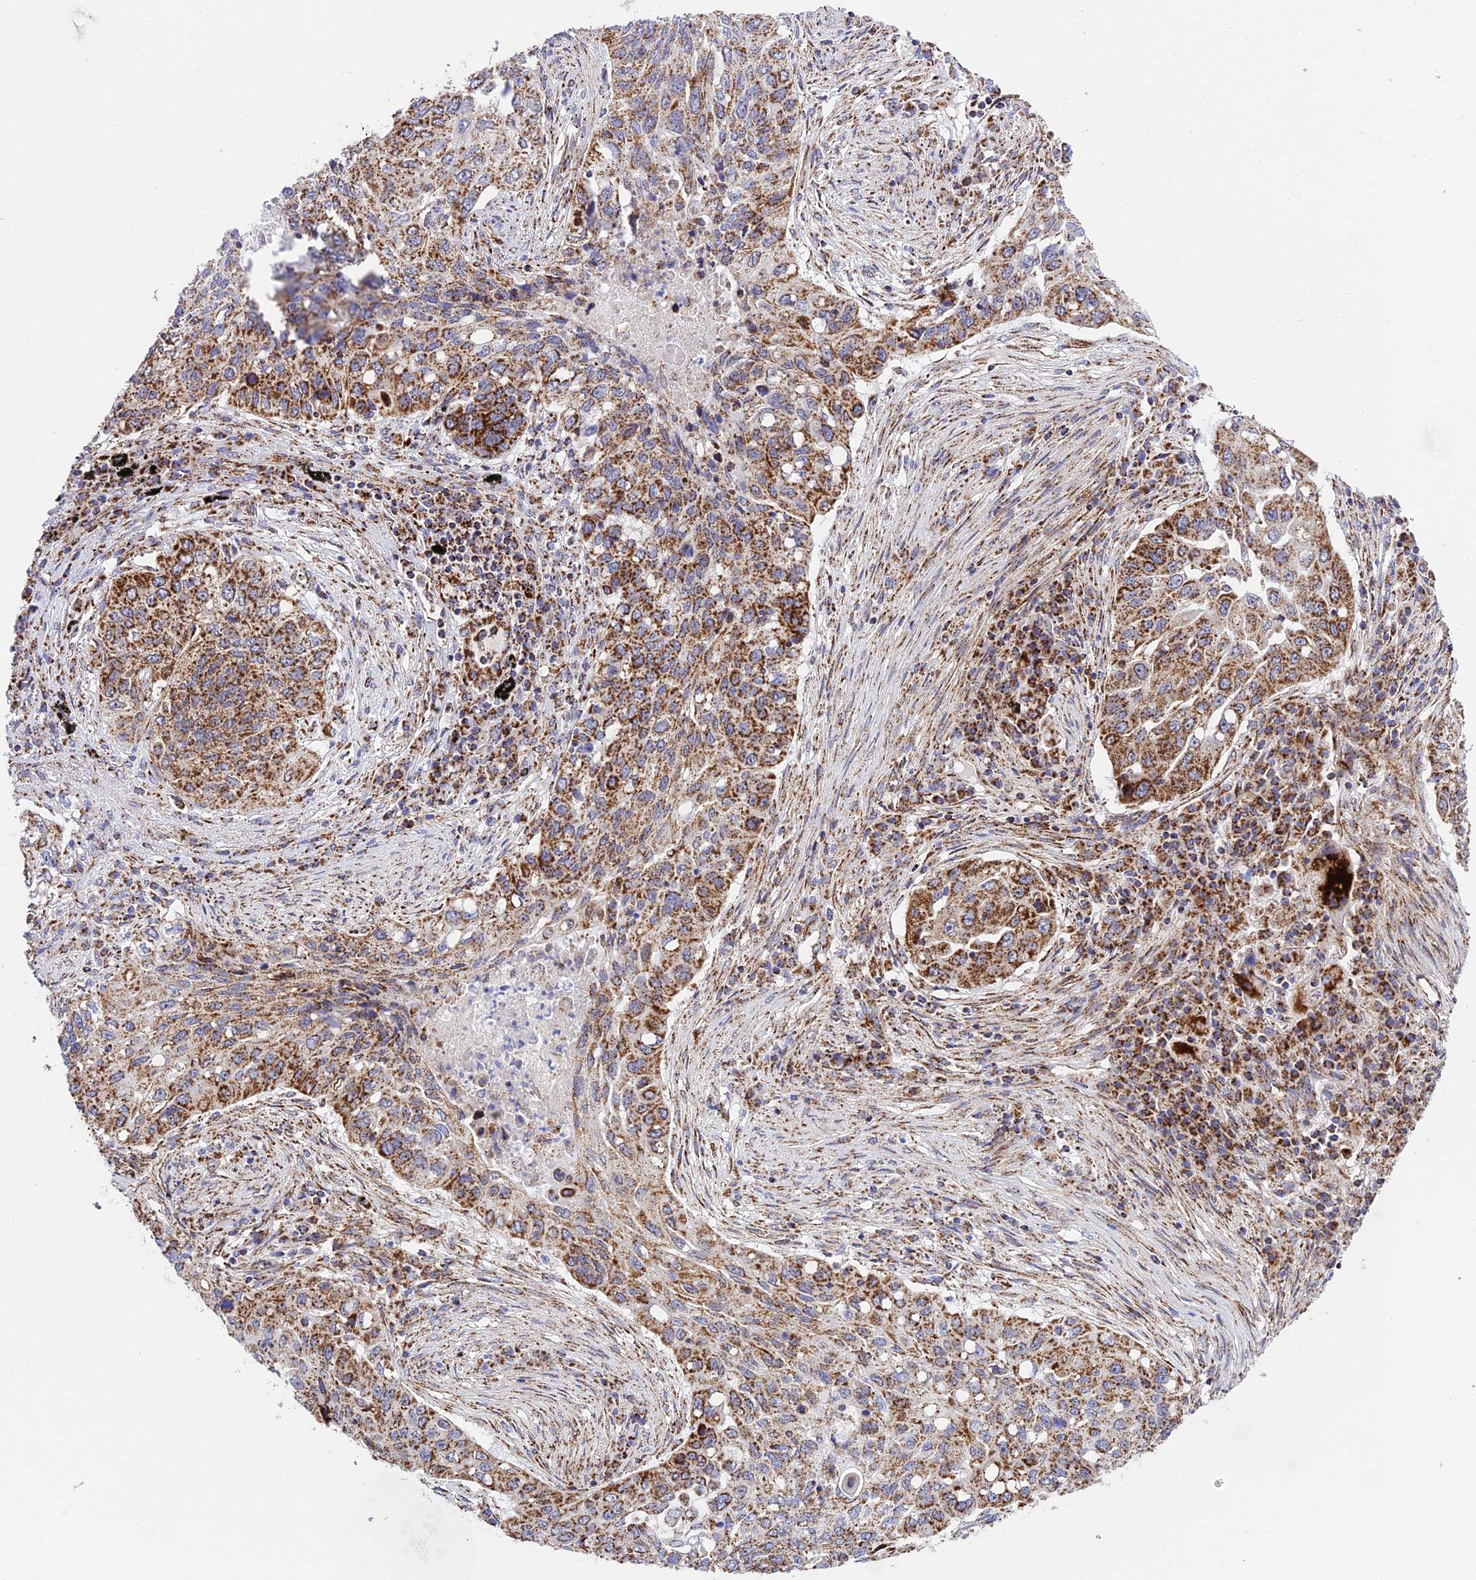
{"staining": {"intensity": "strong", "quantity": "25%-75%", "location": "cytoplasmic/membranous"}, "tissue": "lung cancer", "cell_type": "Tumor cells", "image_type": "cancer", "snomed": [{"axis": "morphology", "description": "Squamous cell carcinoma, NOS"}, {"axis": "topography", "description": "Lung"}], "caption": "Strong cytoplasmic/membranous staining for a protein is identified in about 25%-75% of tumor cells of lung cancer (squamous cell carcinoma) using IHC.", "gene": "CHCHD3", "patient": {"sex": "female", "age": 63}}